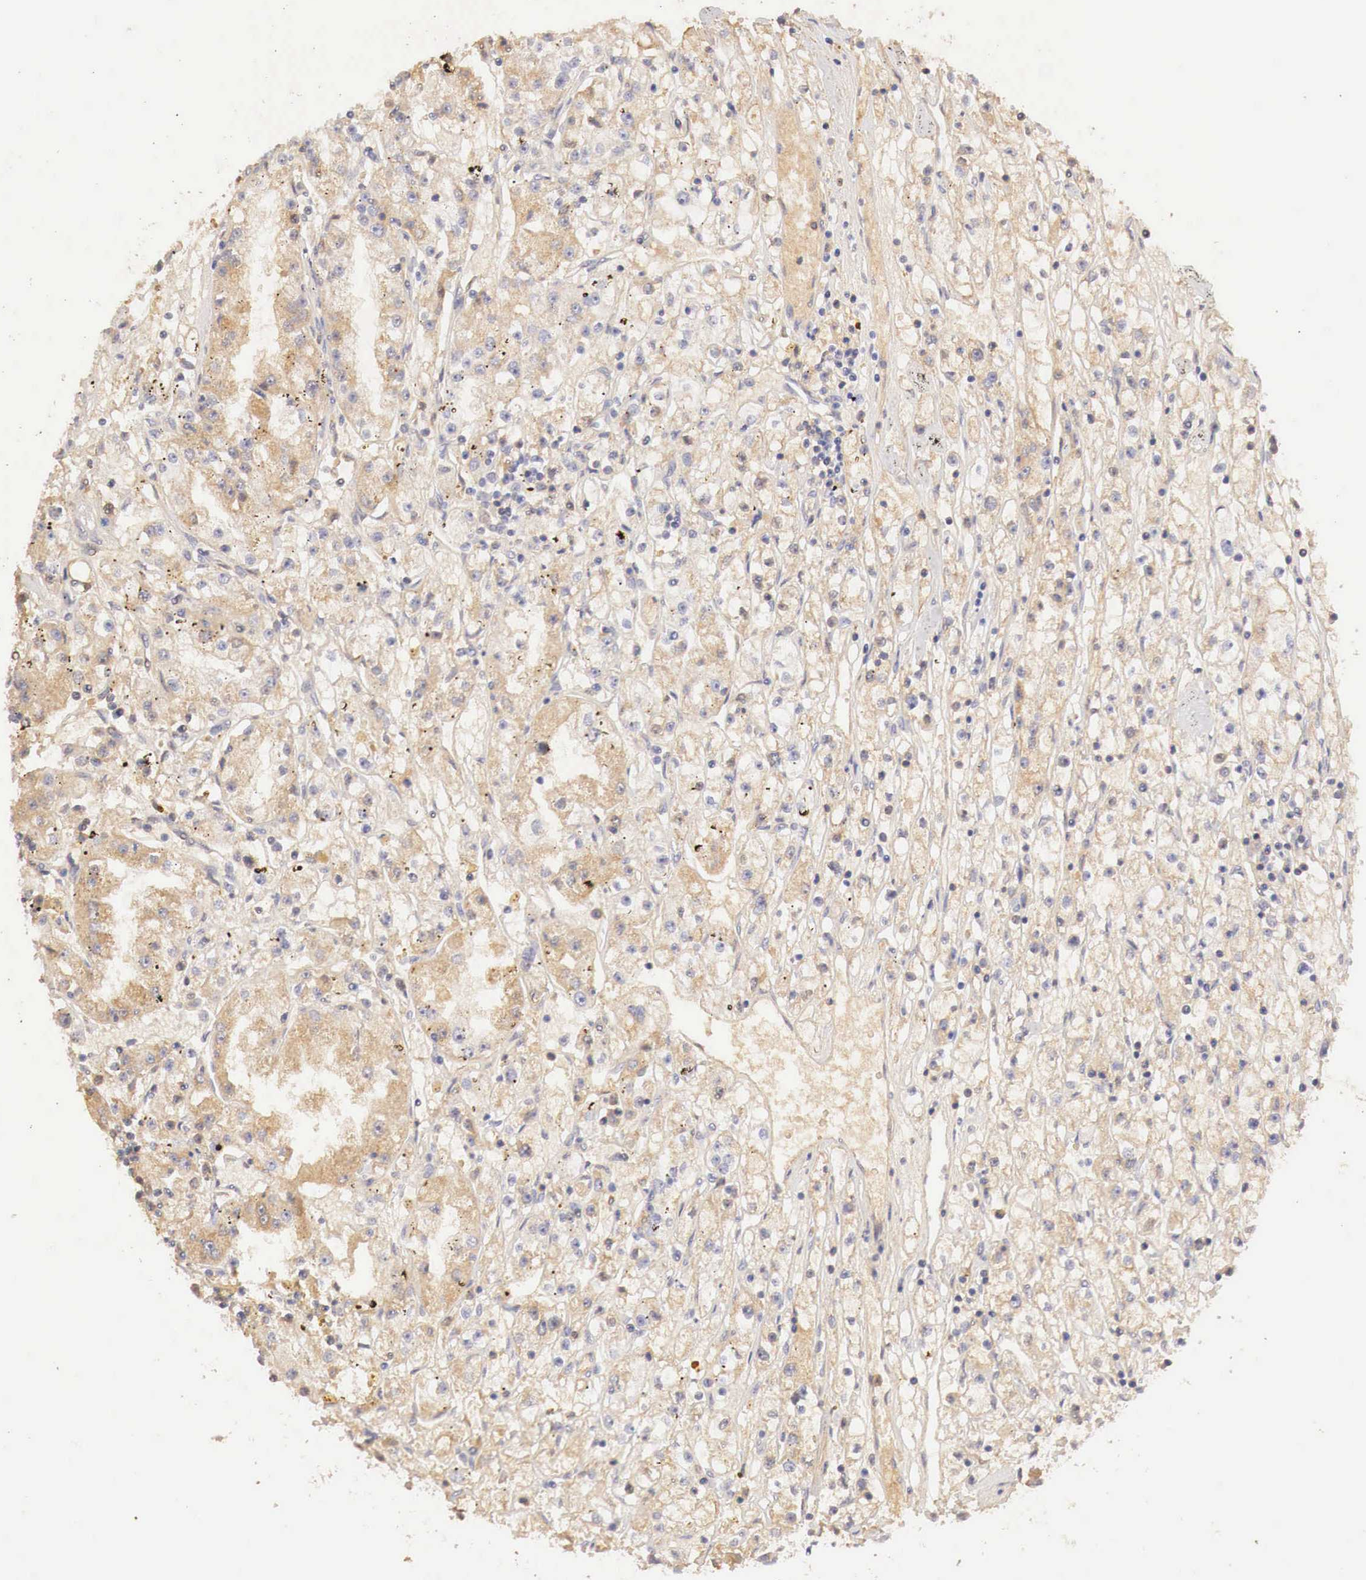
{"staining": {"intensity": "weak", "quantity": "25%-75%", "location": "cytoplasmic/membranous"}, "tissue": "renal cancer", "cell_type": "Tumor cells", "image_type": "cancer", "snomed": [{"axis": "morphology", "description": "Adenocarcinoma, NOS"}, {"axis": "topography", "description": "Kidney"}], "caption": "Adenocarcinoma (renal) stained with DAB immunohistochemistry demonstrates low levels of weak cytoplasmic/membranous expression in about 25%-75% of tumor cells.", "gene": "GATA1", "patient": {"sex": "male", "age": 56}}